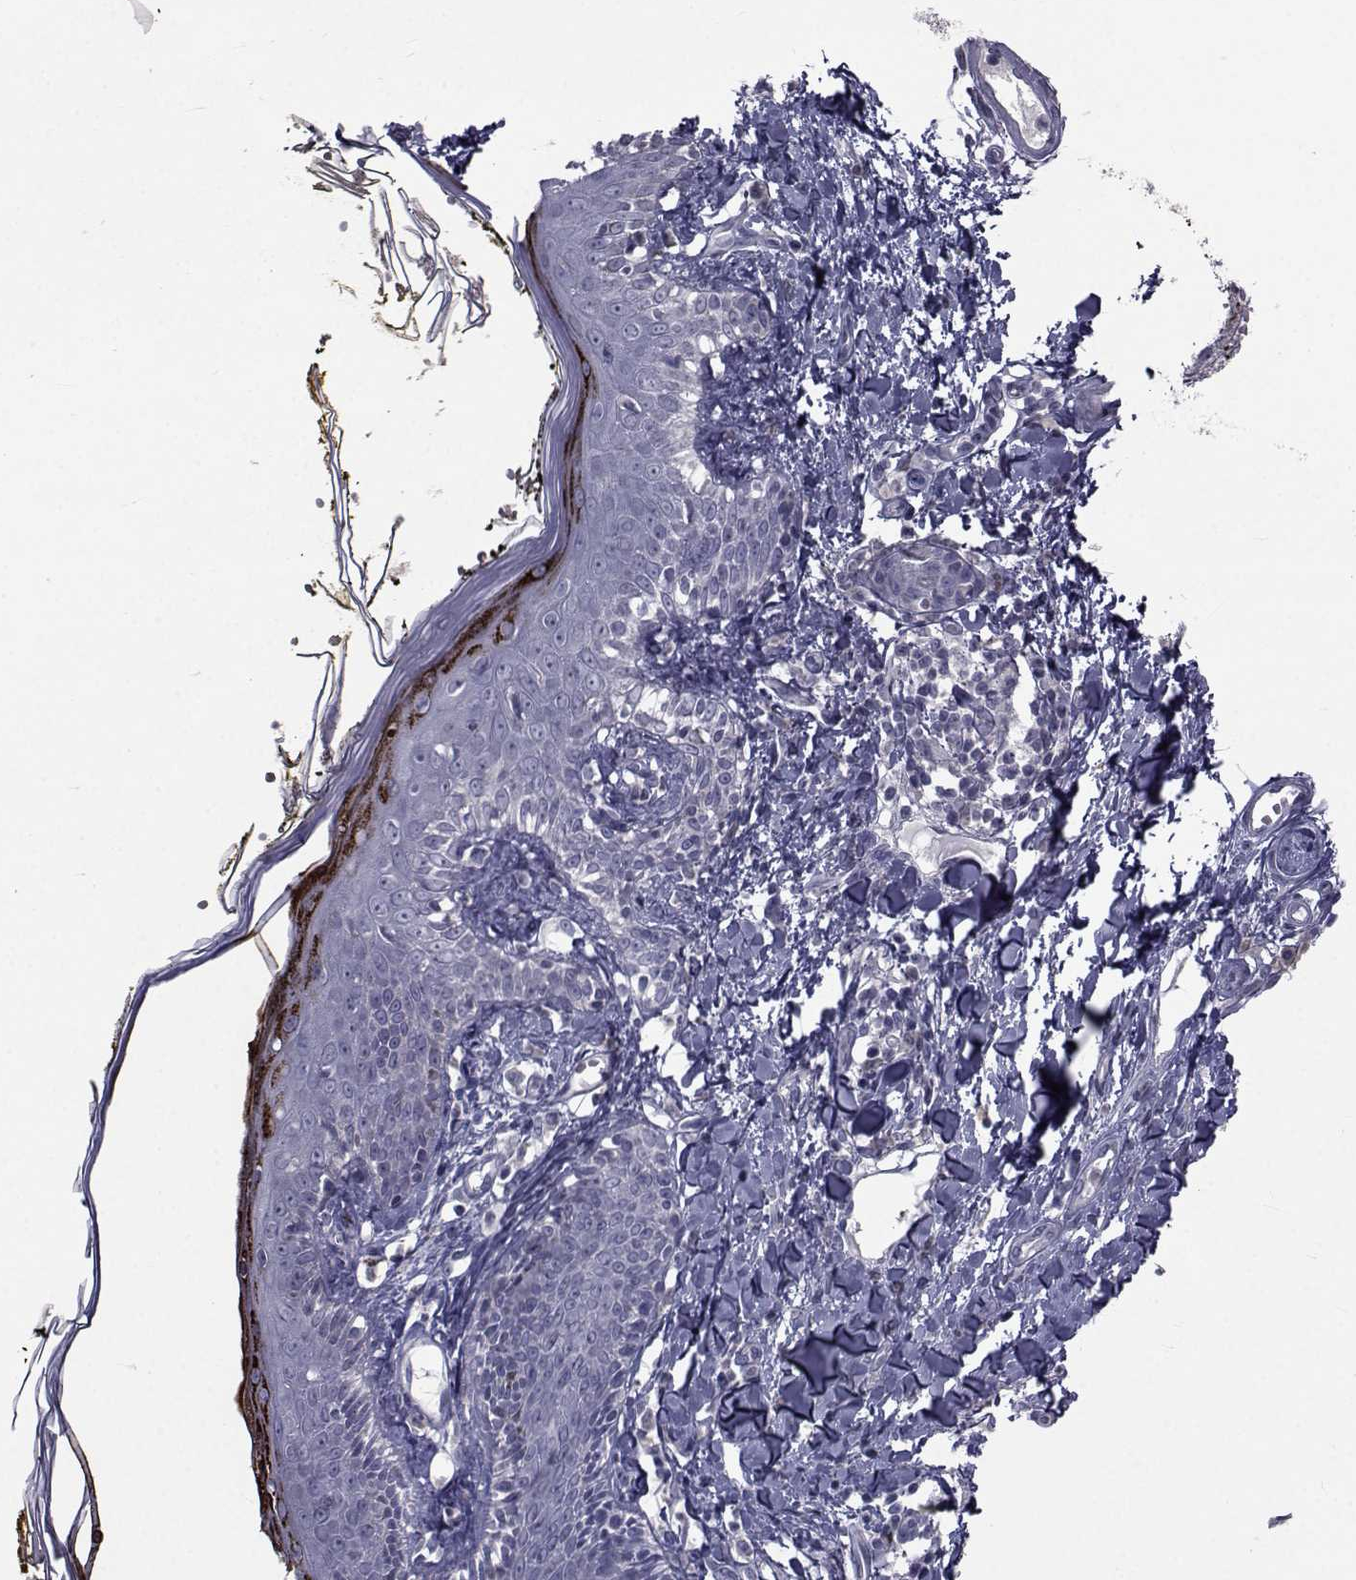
{"staining": {"intensity": "negative", "quantity": "none", "location": "none"}, "tissue": "skin", "cell_type": "Fibroblasts", "image_type": "normal", "snomed": [{"axis": "morphology", "description": "Normal tissue, NOS"}, {"axis": "topography", "description": "Skin"}], "caption": "Immunohistochemistry (IHC) of benign human skin displays no positivity in fibroblasts.", "gene": "SLC30A10", "patient": {"sex": "male", "age": 76}}